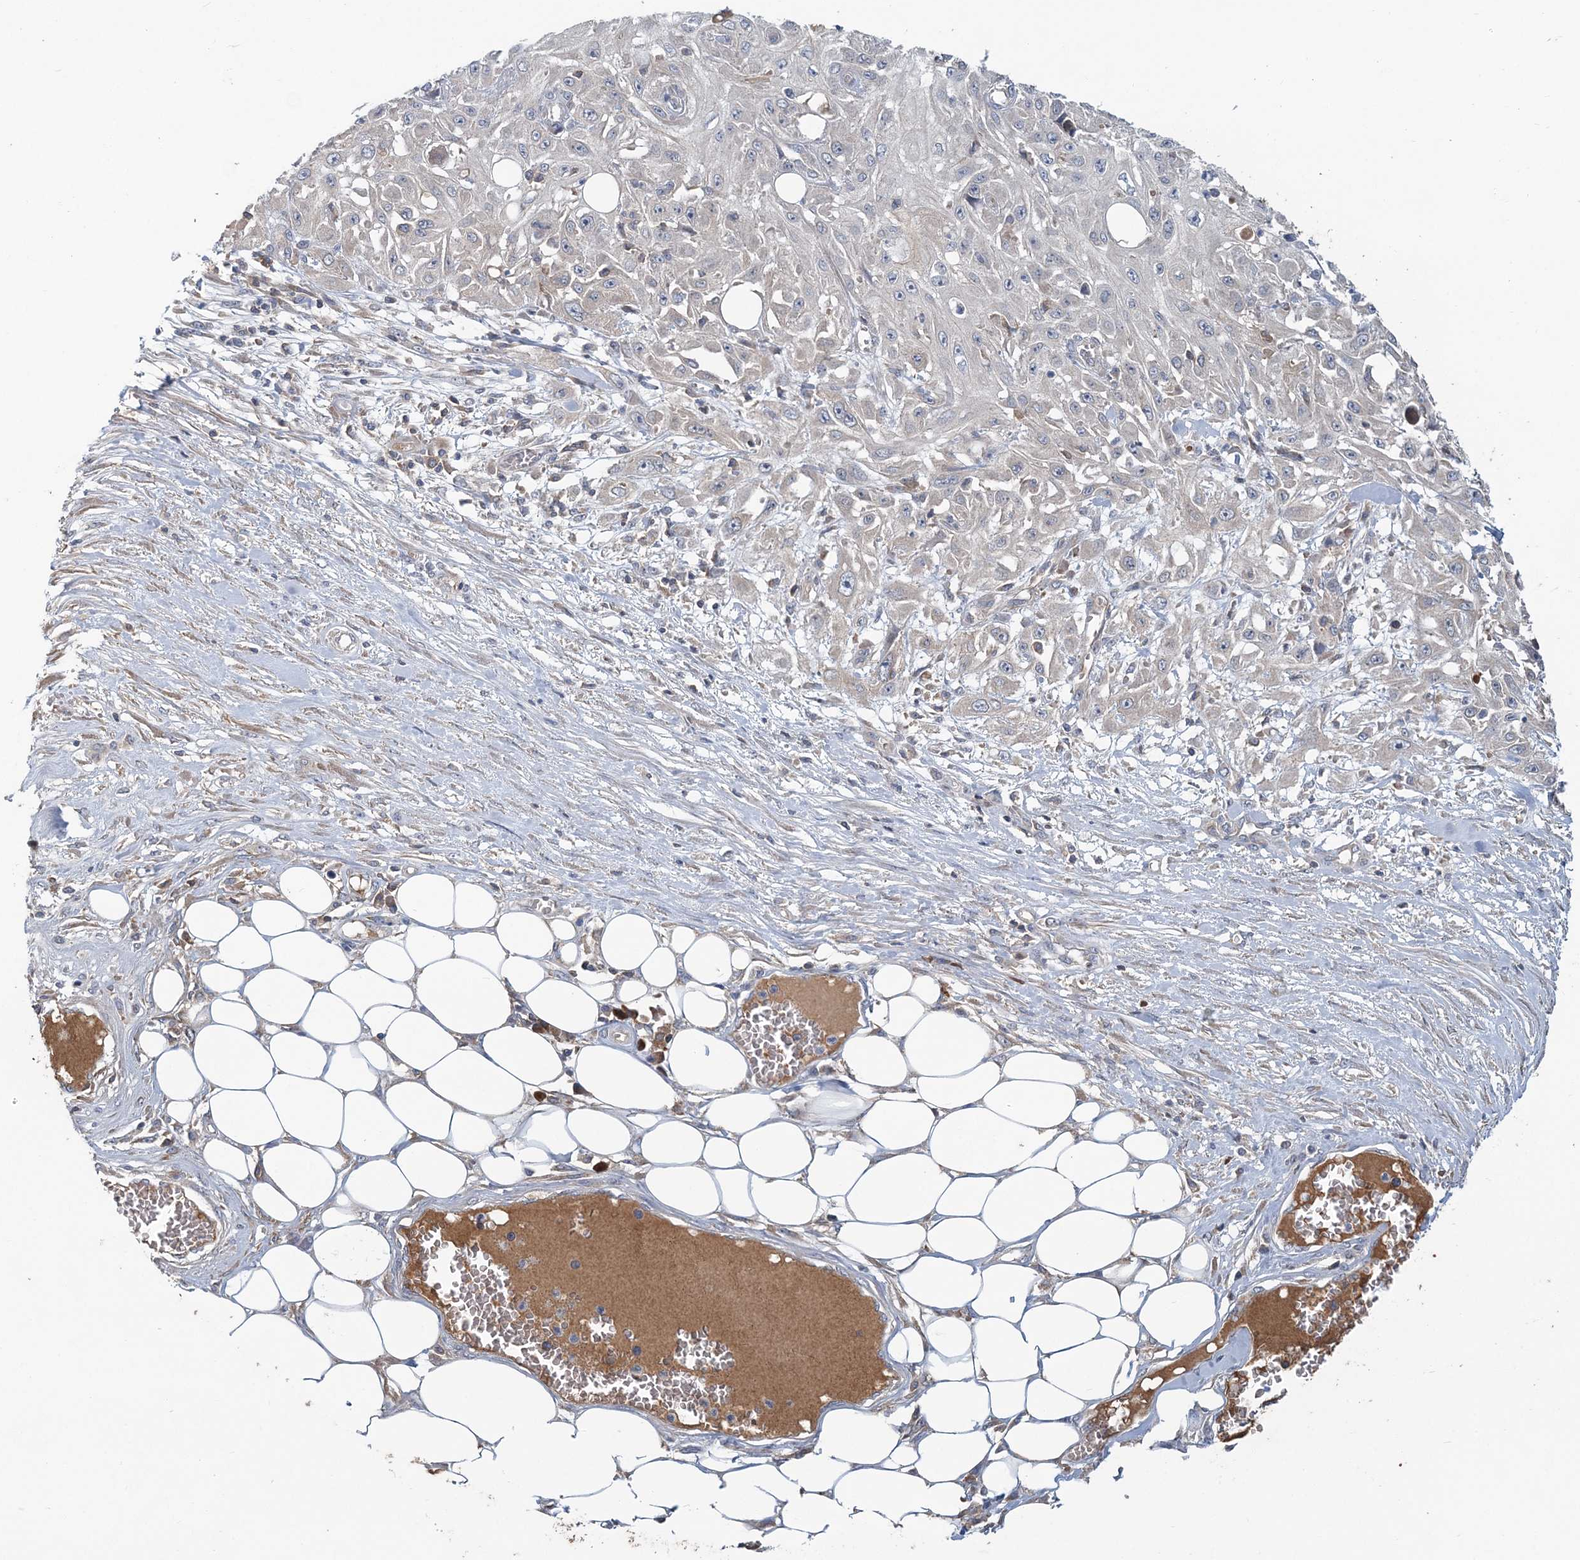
{"staining": {"intensity": "negative", "quantity": "none", "location": "none"}, "tissue": "skin cancer", "cell_type": "Tumor cells", "image_type": "cancer", "snomed": [{"axis": "morphology", "description": "Squamous cell carcinoma, NOS"}, {"axis": "morphology", "description": "Squamous cell carcinoma, metastatic, NOS"}, {"axis": "topography", "description": "Skin"}, {"axis": "topography", "description": "Lymph node"}], "caption": "Metastatic squamous cell carcinoma (skin) was stained to show a protein in brown. There is no significant positivity in tumor cells.", "gene": "RNF25", "patient": {"sex": "male", "age": 75}}